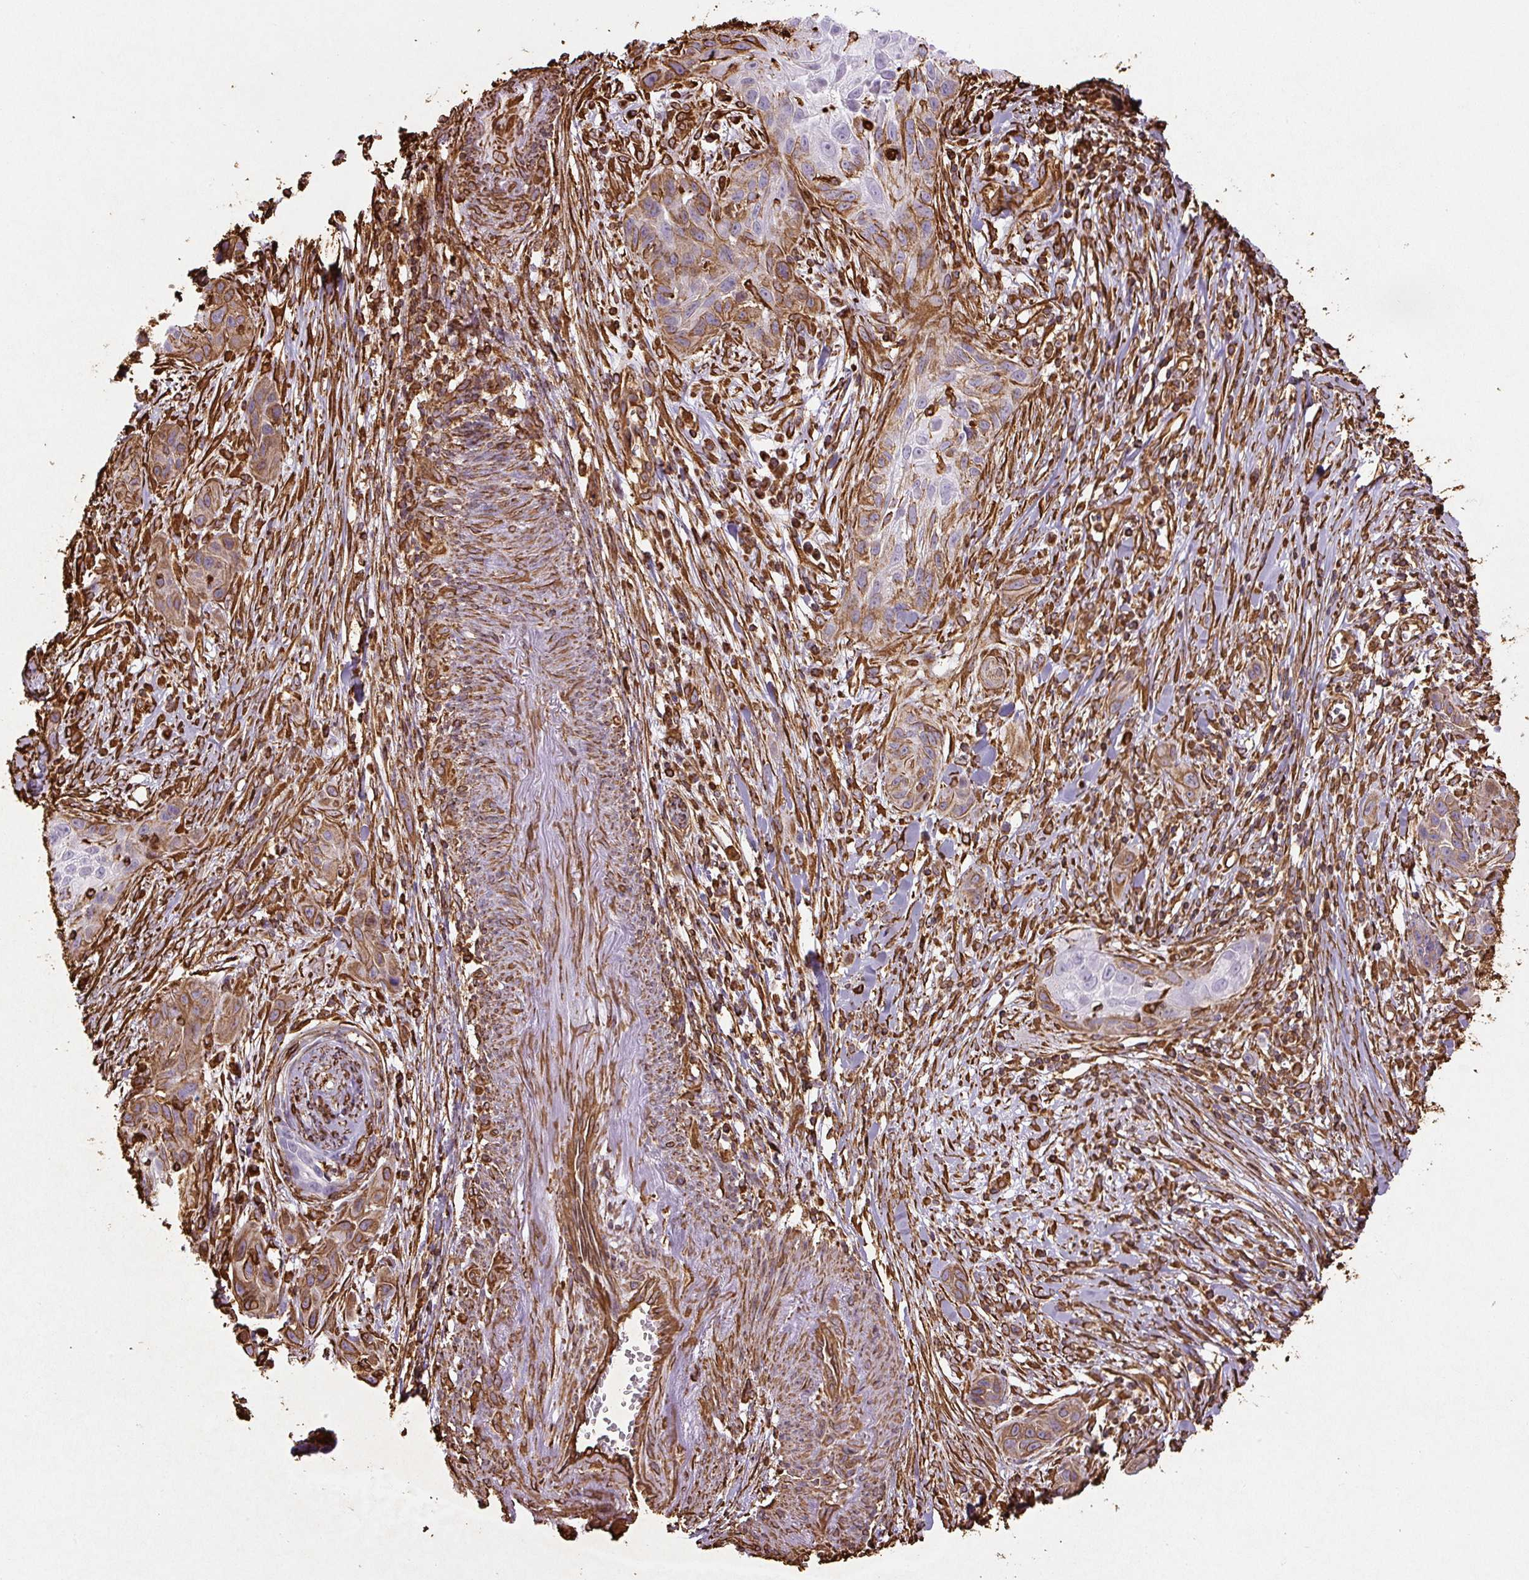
{"staining": {"intensity": "moderate", "quantity": "25%-75%", "location": "cytoplasmic/membranous"}, "tissue": "skin cancer", "cell_type": "Tumor cells", "image_type": "cancer", "snomed": [{"axis": "morphology", "description": "Squamous cell carcinoma, NOS"}, {"axis": "topography", "description": "Skin"}, {"axis": "topography", "description": "Vulva"}], "caption": "The image shows staining of skin cancer (squamous cell carcinoma), revealing moderate cytoplasmic/membranous protein positivity (brown color) within tumor cells. The staining was performed using DAB to visualize the protein expression in brown, while the nuclei were stained in blue with hematoxylin (Magnification: 20x).", "gene": "VIM", "patient": {"sex": "female", "age": 83}}